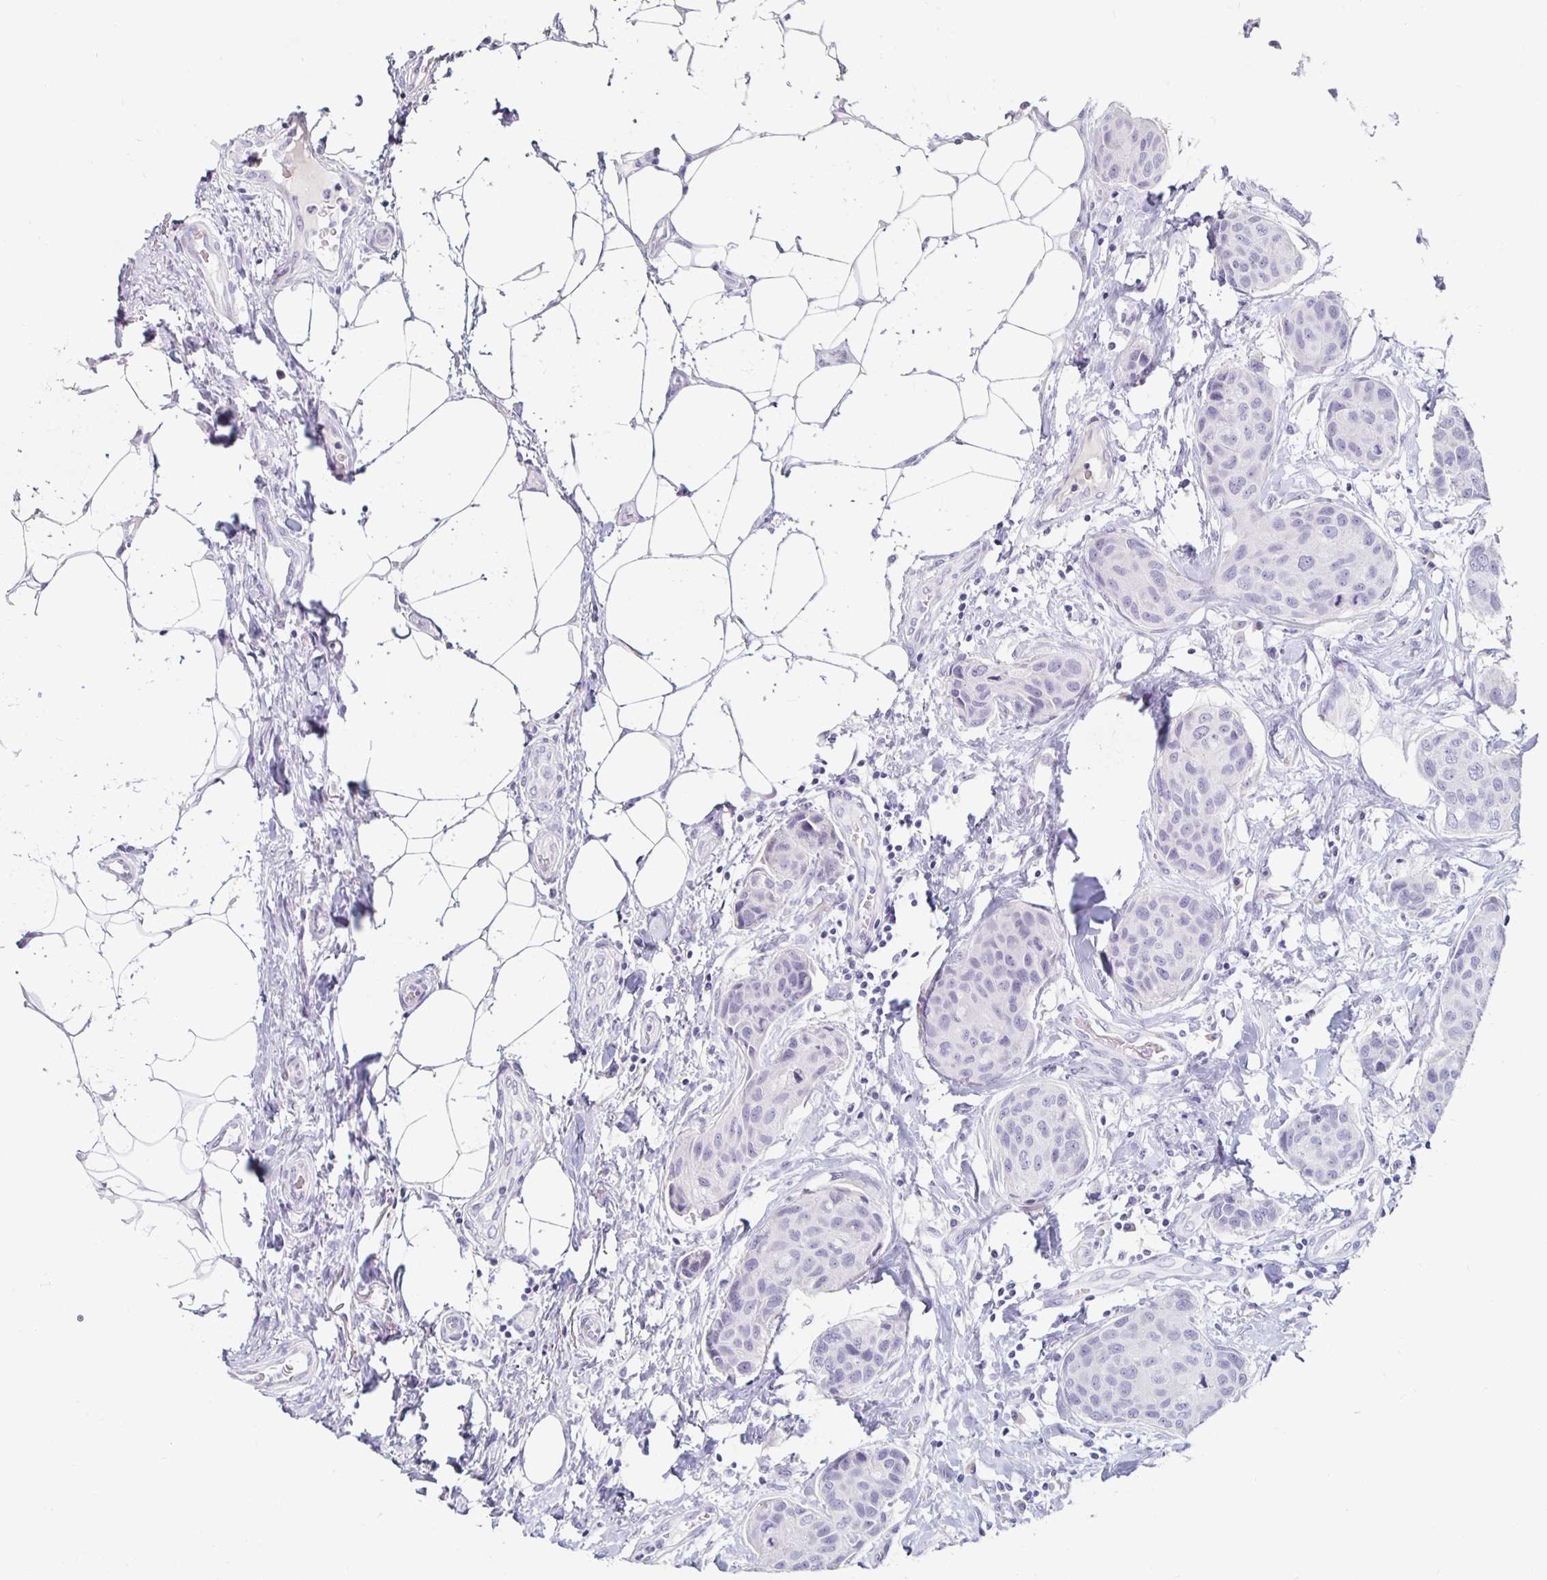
{"staining": {"intensity": "negative", "quantity": "none", "location": "none"}, "tissue": "breast cancer", "cell_type": "Tumor cells", "image_type": "cancer", "snomed": [{"axis": "morphology", "description": "Duct carcinoma"}, {"axis": "topography", "description": "Breast"}], "caption": "High power microscopy histopathology image of an IHC histopathology image of intraductal carcinoma (breast), revealing no significant positivity in tumor cells. (DAB (3,3'-diaminobenzidine) IHC, high magnification).", "gene": "KCNQ2", "patient": {"sex": "female", "age": 80}}